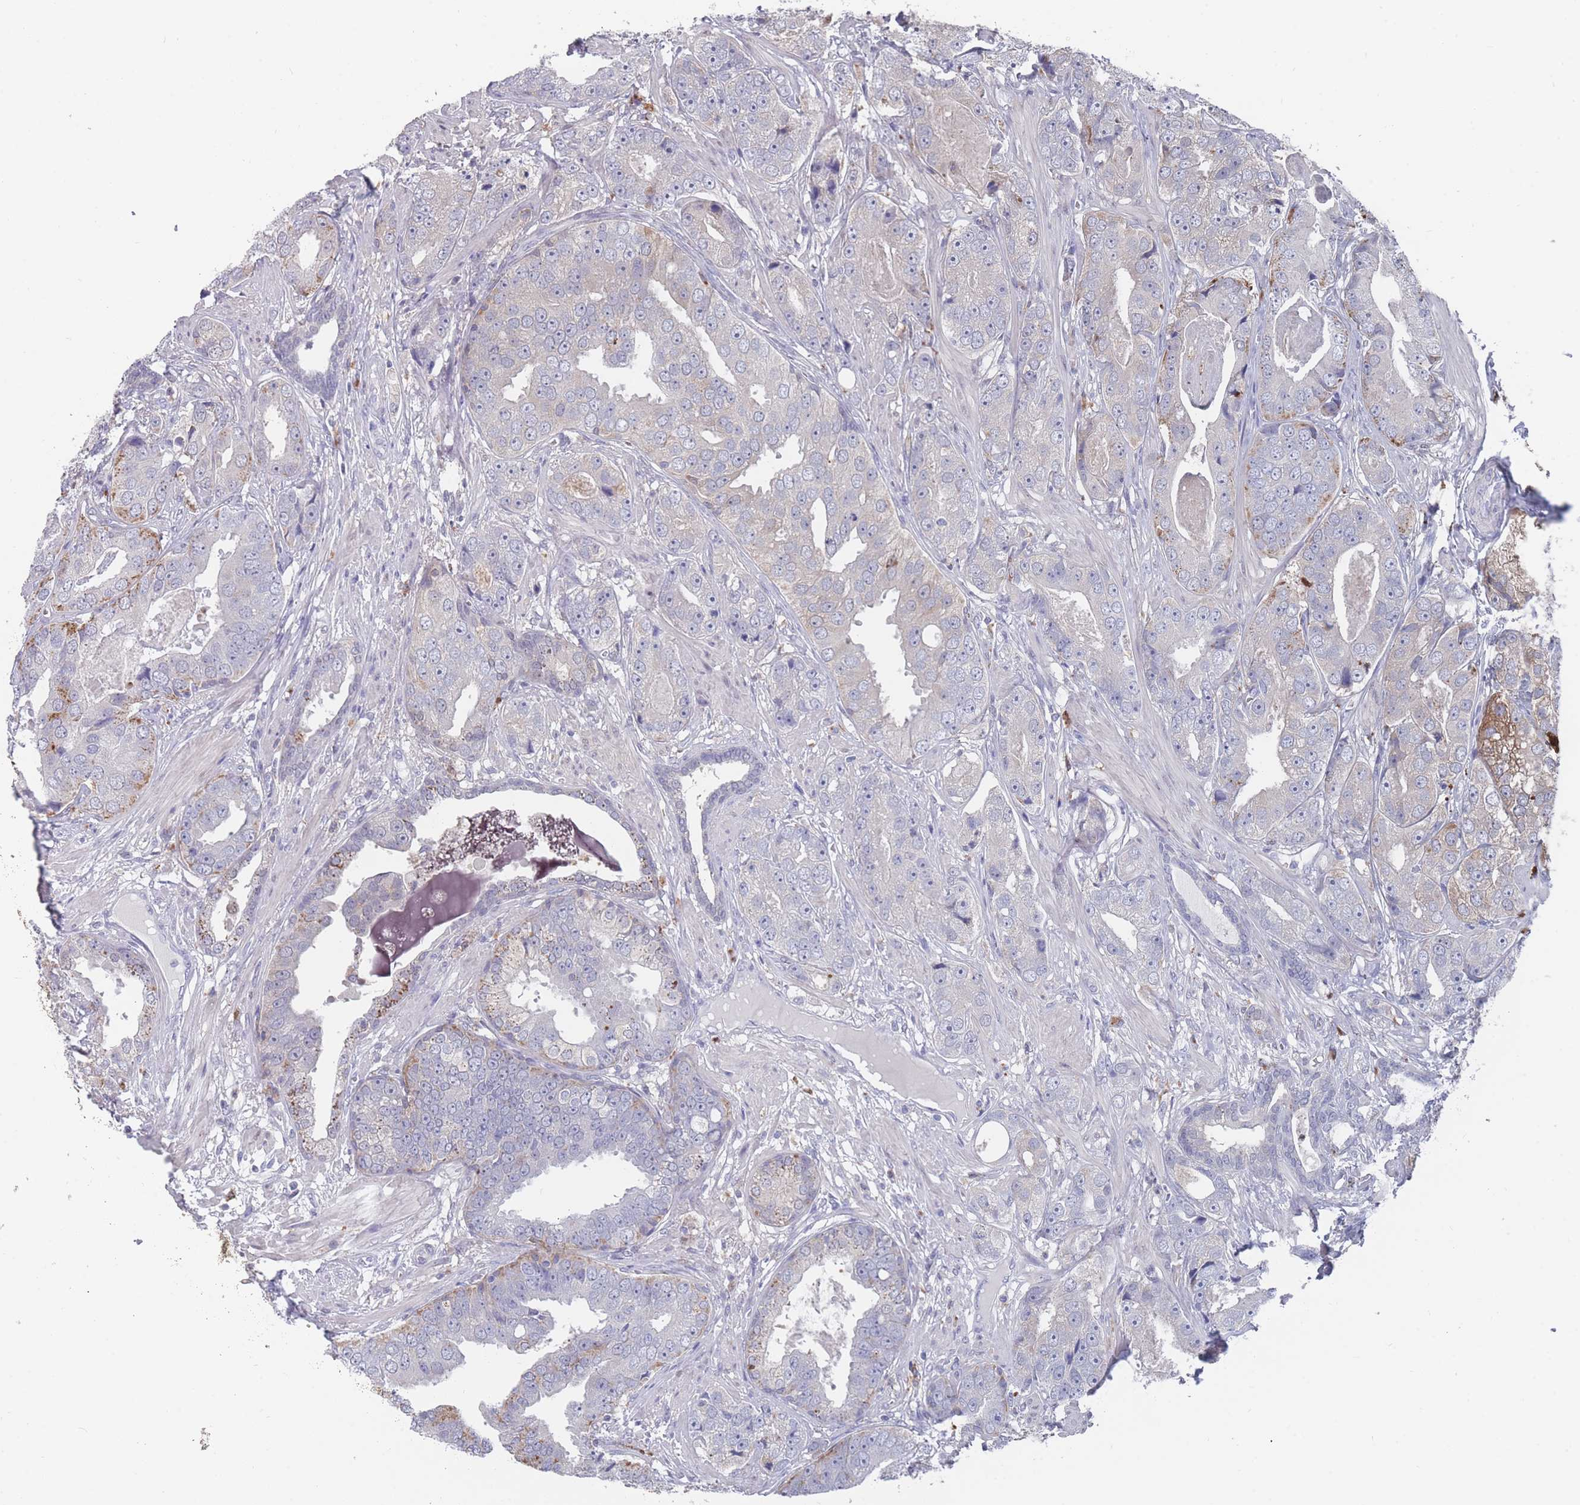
{"staining": {"intensity": "moderate", "quantity": "<25%", "location": "cytoplasmic/membranous"}, "tissue": "prostate cancer", "cell_type": "Tumor cells", "image_type": "cancer", "snomed": [{"axis": "morphology", "description": "Adenocarcinoma, High grade"}, {"axis": "topography", "description": "Prostate"}], "caption": "Immunohistochemical staining of prostate cancer shows low levels of moderate cytoplasmic/membranous protein expression in about <25% of tumor cells.", "gene": "CYP51A1", "patient": {"sex": "male", "age": 71}}